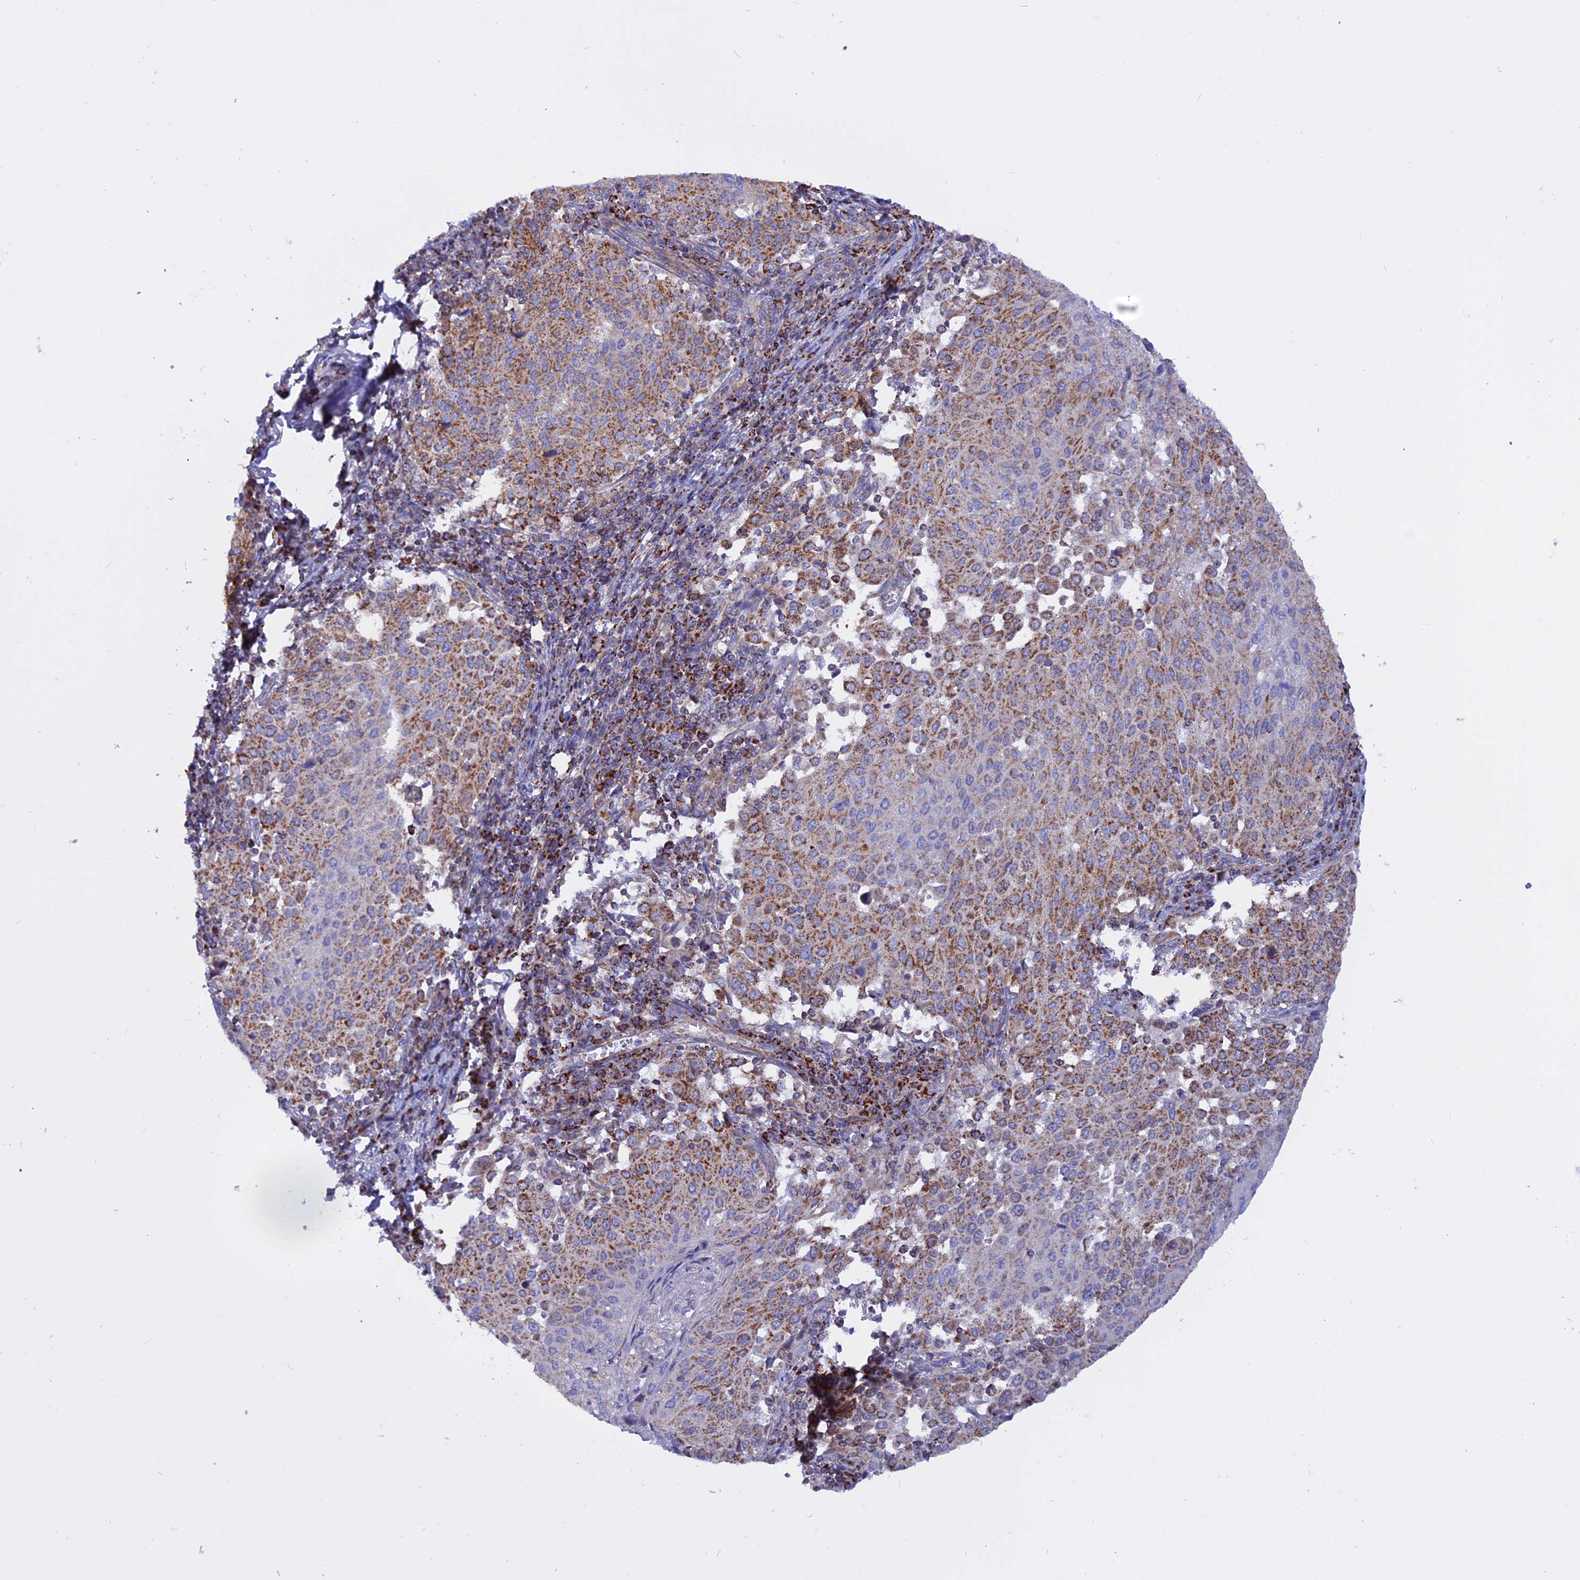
{"staining": {"intensity": "strong", "quantity": "25%-75%", "location": "cytoplasmic/membranous"}, "tissue": "cervical cancer", "cell_type": "Tumor cells", "image_type": "cancer", "snomed": [{"axis": "morphology", "description": "Squamous cell carcinoma, NOS"}, {"axis": "topography", "description": "Cervix"}], "caption": "Cervical cancer stained with immunohistochemistry (IHC) reveals strong cytoplasmic/membranous expression in about 25%-75% of tumor cells.", "gene": "GCDH", "patient": {"sex": "female", "age": 46}}